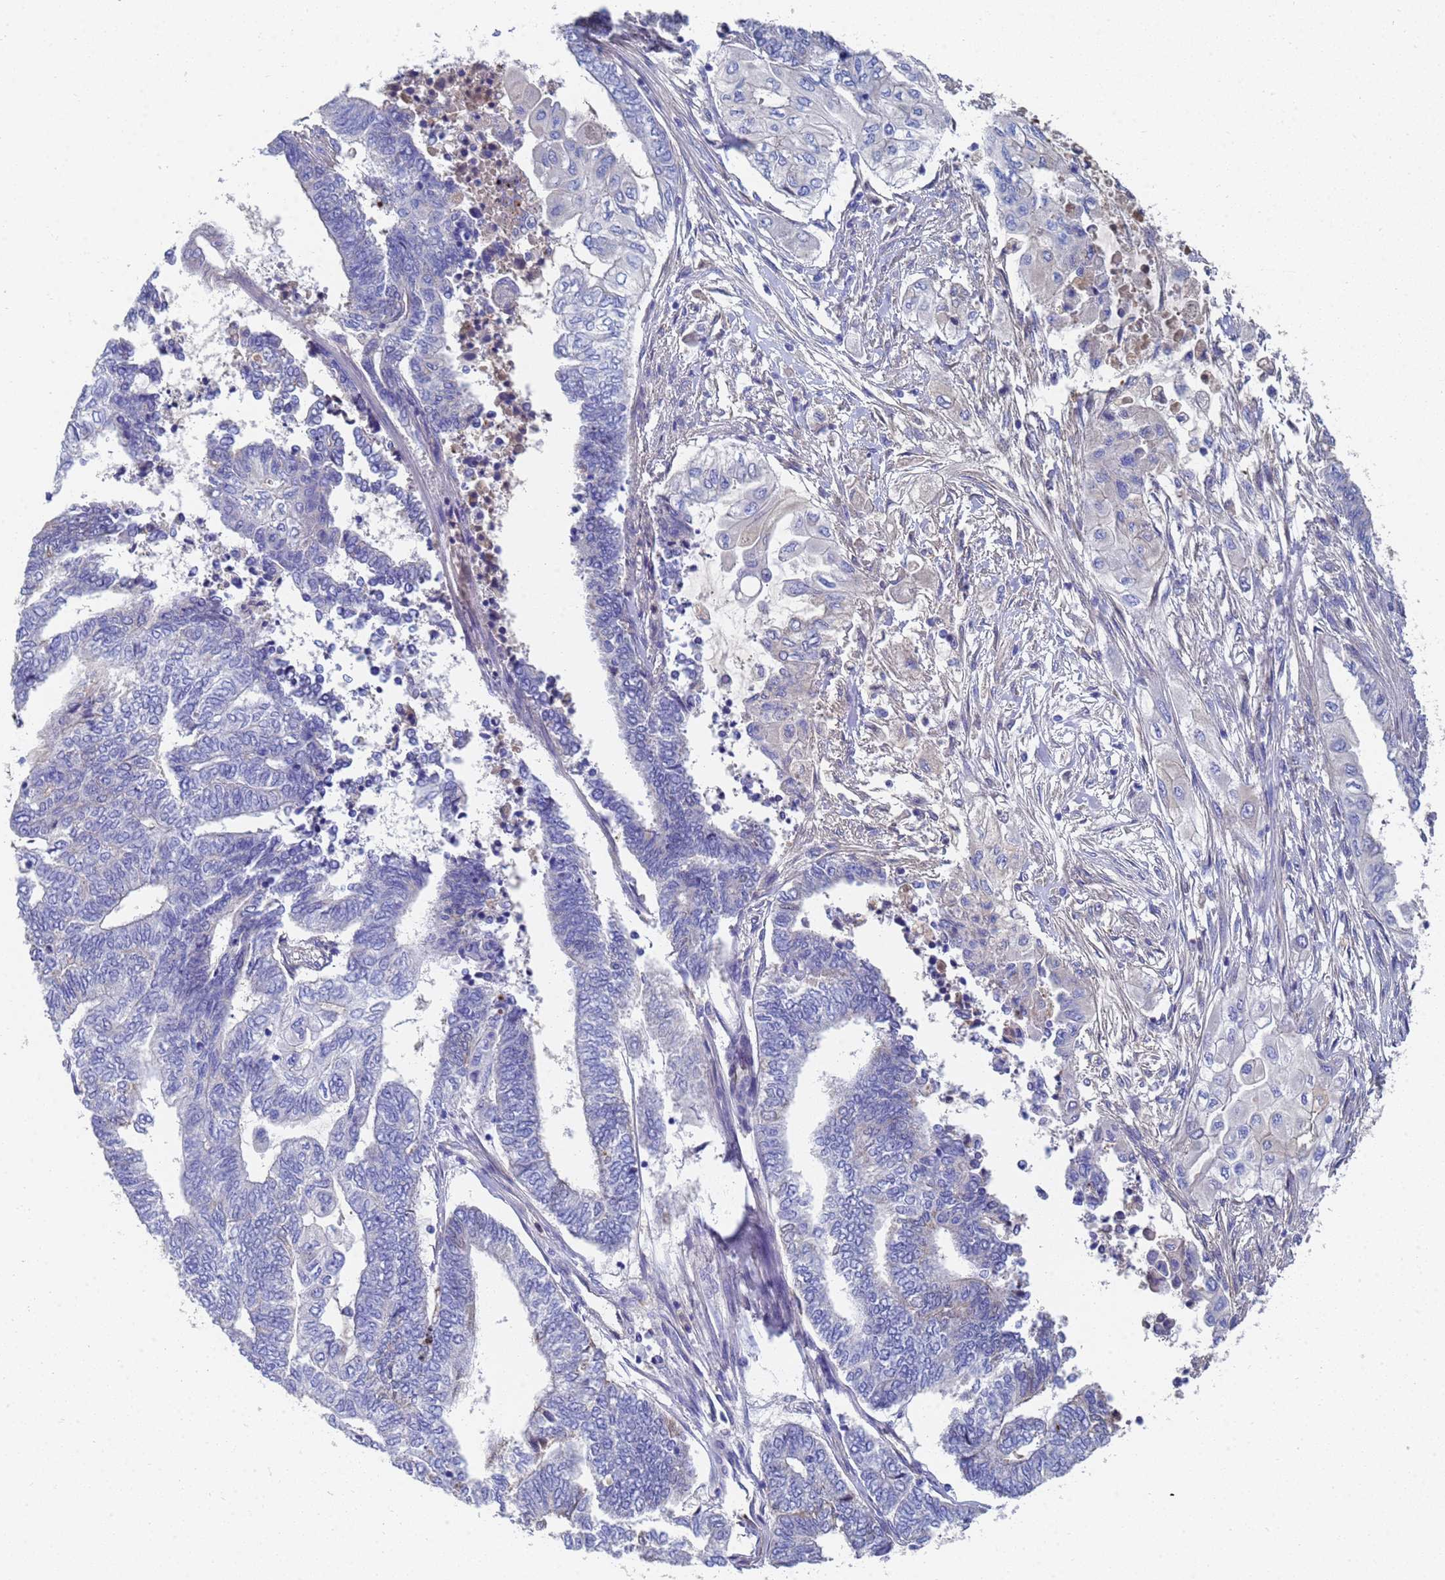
{"staining": {"intensity": "negative", "quantity": "none", "location": "none"}, "tissue": "endometrial cancer", "cell_type": "Tumor cells", "image_type": "cancer", "snomed": [{"axis": "morphology", "description": "Adenocarcinoma, NOS"}, {"axis": "topography", "description": "Uterus"}, {"axis": "topography", "description": "Endometrium"}], "caption": "Endometrial adenocarcinoma stained for a protein using immunohistochemistry (IHC) exhibits no positivity tumor cells.", "gene": "LBX2", "patient": {"sex": "female", "age": 70}}